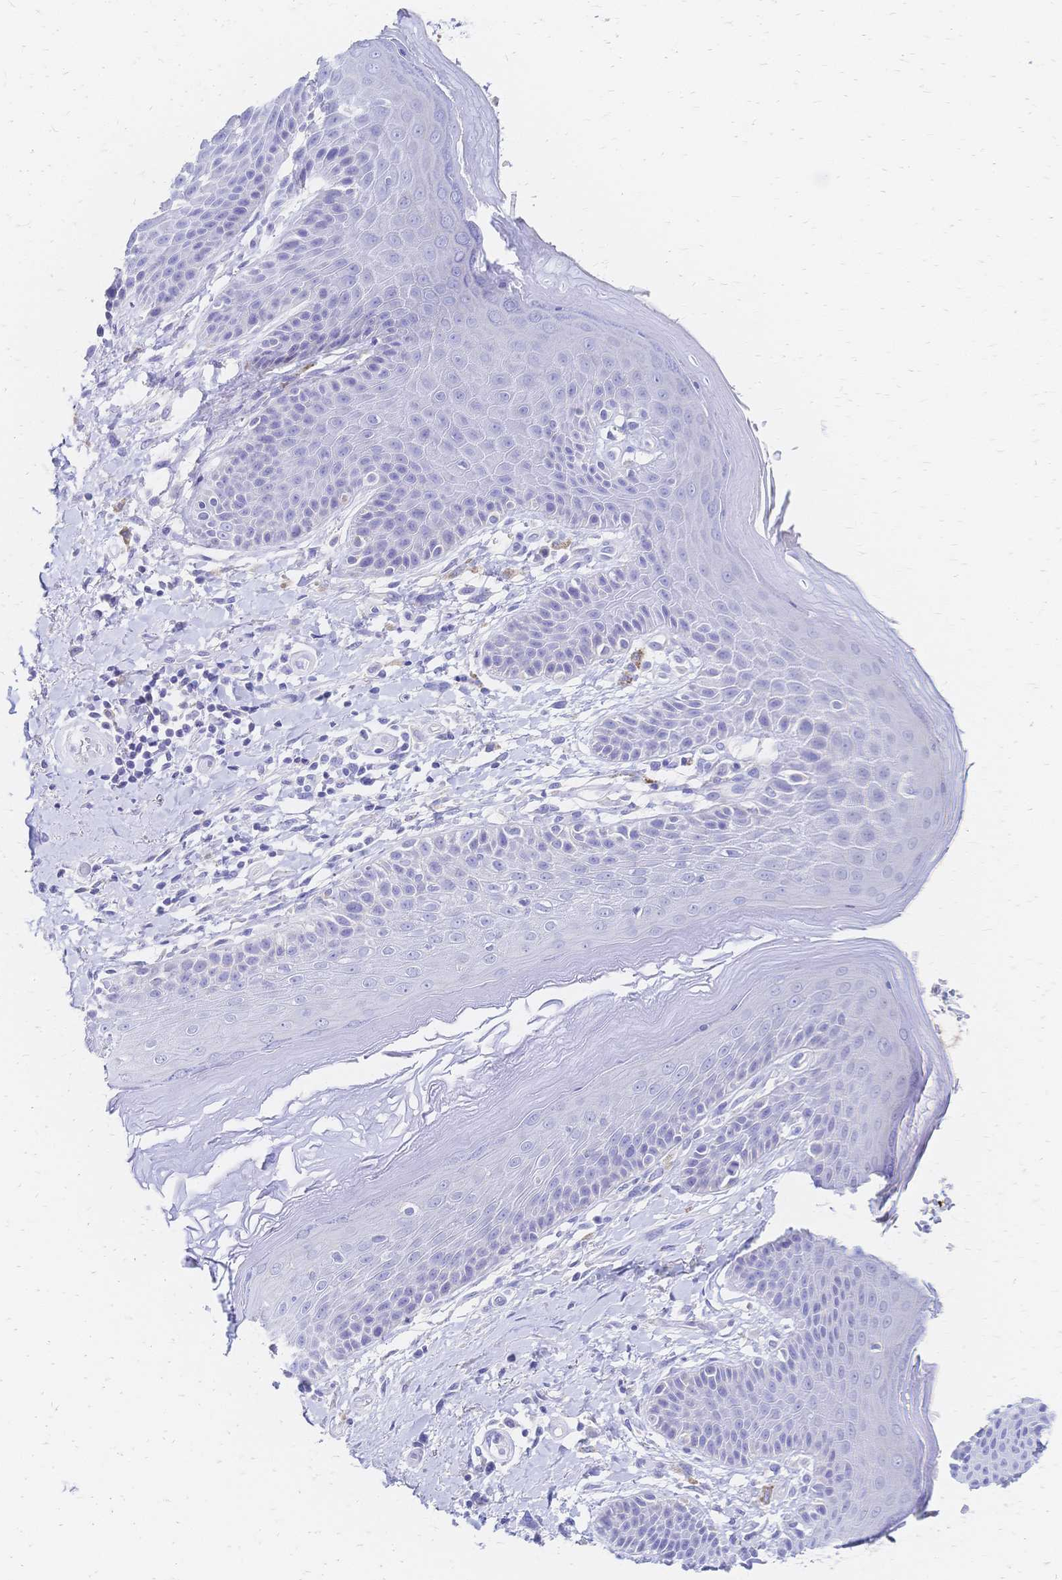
{"staining": {"intensity": "negative", "quantity": "none", "location": "none"}, "tissue": "skin", "cell_type": "Epidermal cells", "image_type": "normal", "snomed": [{"axis": "morphology", "description": "Normal tissue, NOS"}, {"axis": "topography", "description": "Anal"}, {"axis": "topography", "description": "Peripheral nerve tissue"}], "caption": "This is a histopathology image of IHC staining of benign skin, which shows no staining in epidermal cells. The staining was performed using DAB (3,3'-diaminobenzidine) to visualize the protein expression in brown, while the nuclei were stained in blue with hematoxylin (Magnification: 20x).", "gene": "SLC5A1", "patient": {"sex": "male", "age": 51}}